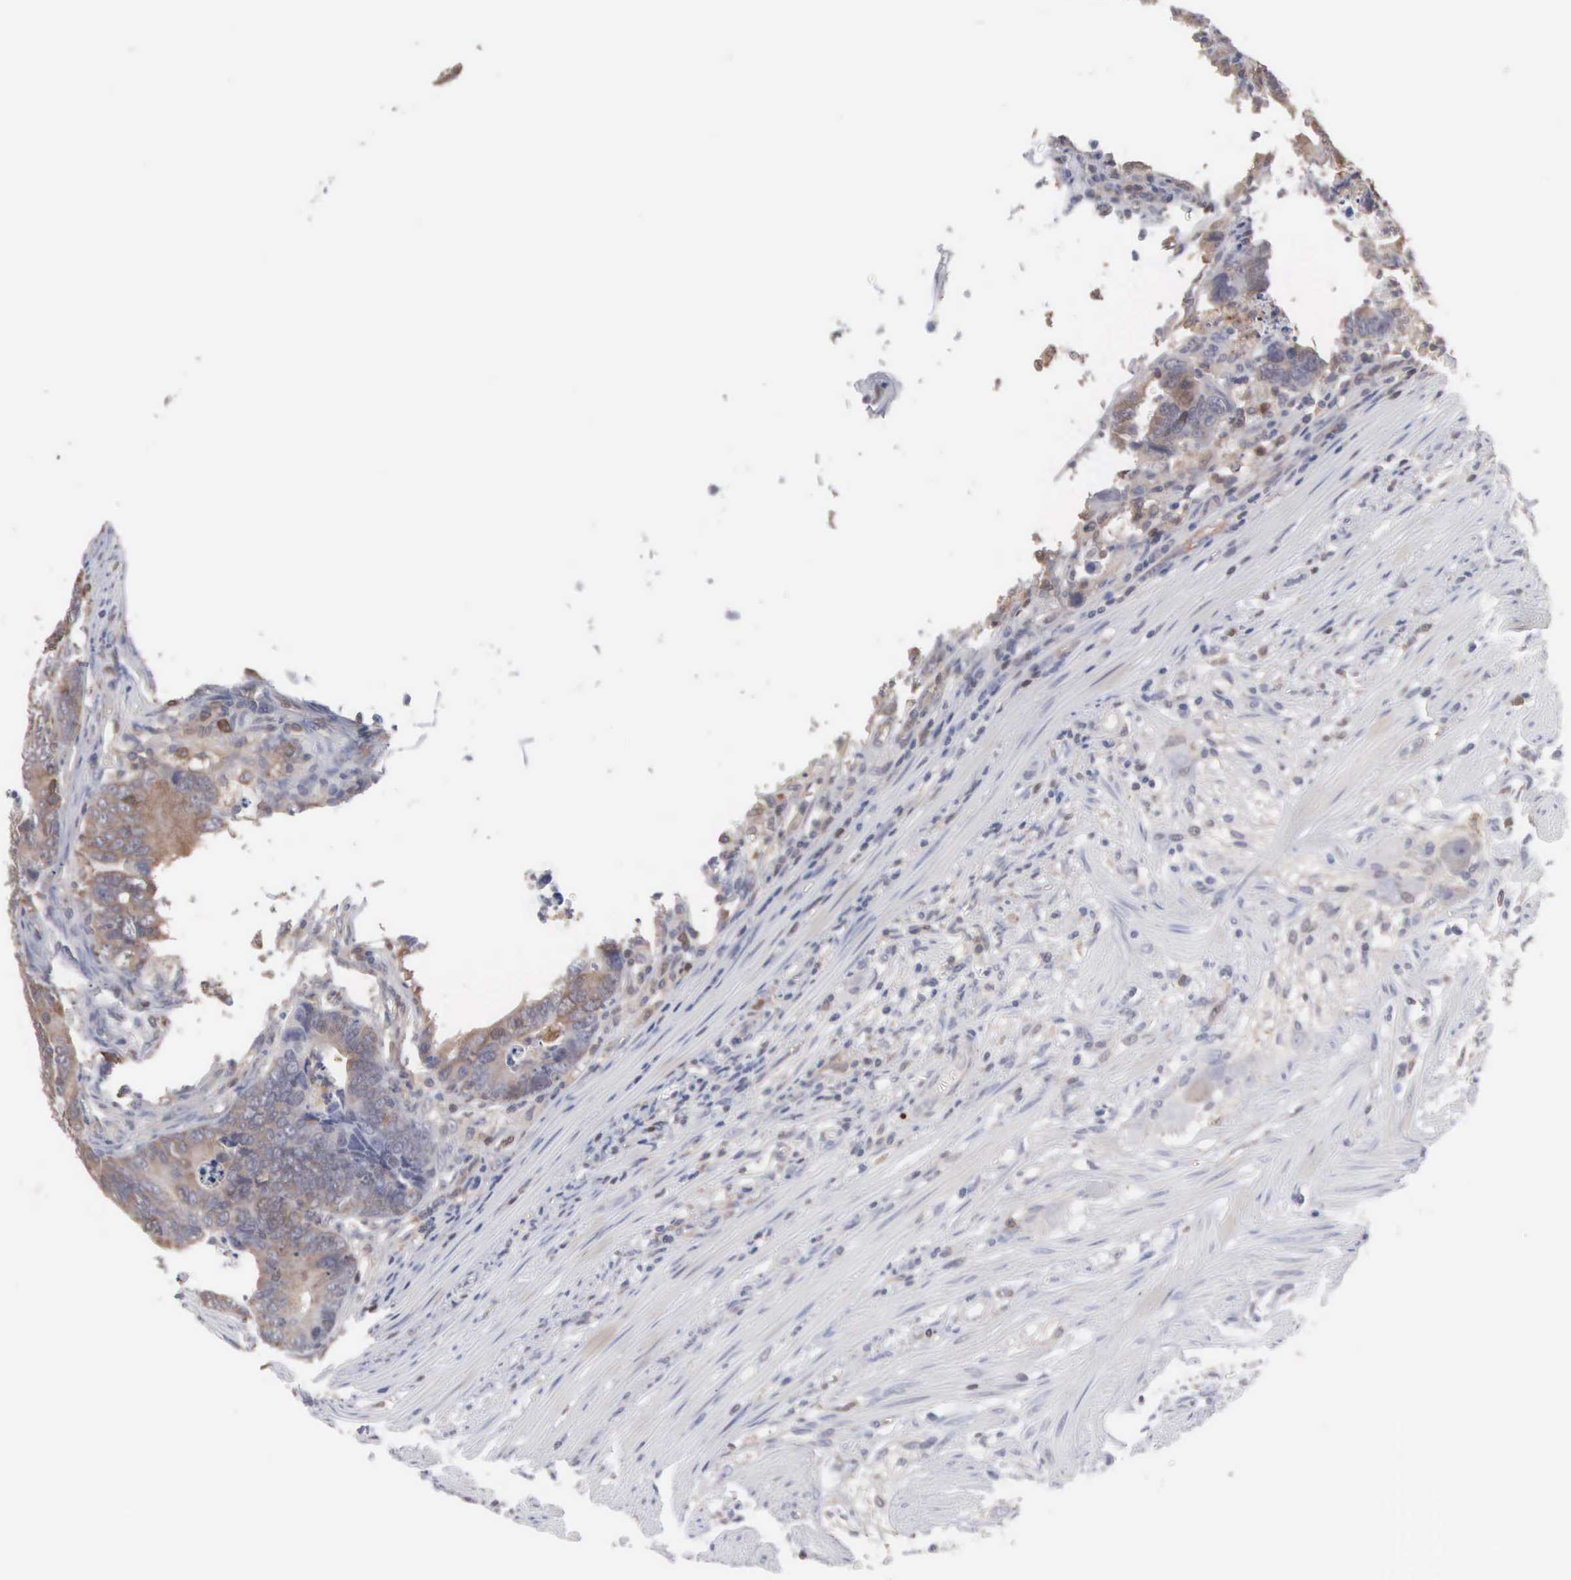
{"staining": {"intensity": "moderate", "quantity": ">75%", "location": "cytoplasmic/membranous"}, "tissue": "colorectal cancer", "cell_type": "Tumor cells", "image_type": "cancer", "snomed": [{"axis": "morphology", "description": "Adenocarcinoma, NOS"}, {"axis": "topography", "description": "Colon"}], "caption": "Human adenocarcinoma (colorectal) stained for a protein (brown) shows moderate cytoplasmic/membranous positive staining in approximately >75% of tumor cells.", "gene": "MTHFD1", "patient": {"sex": "female", "age": 78}}